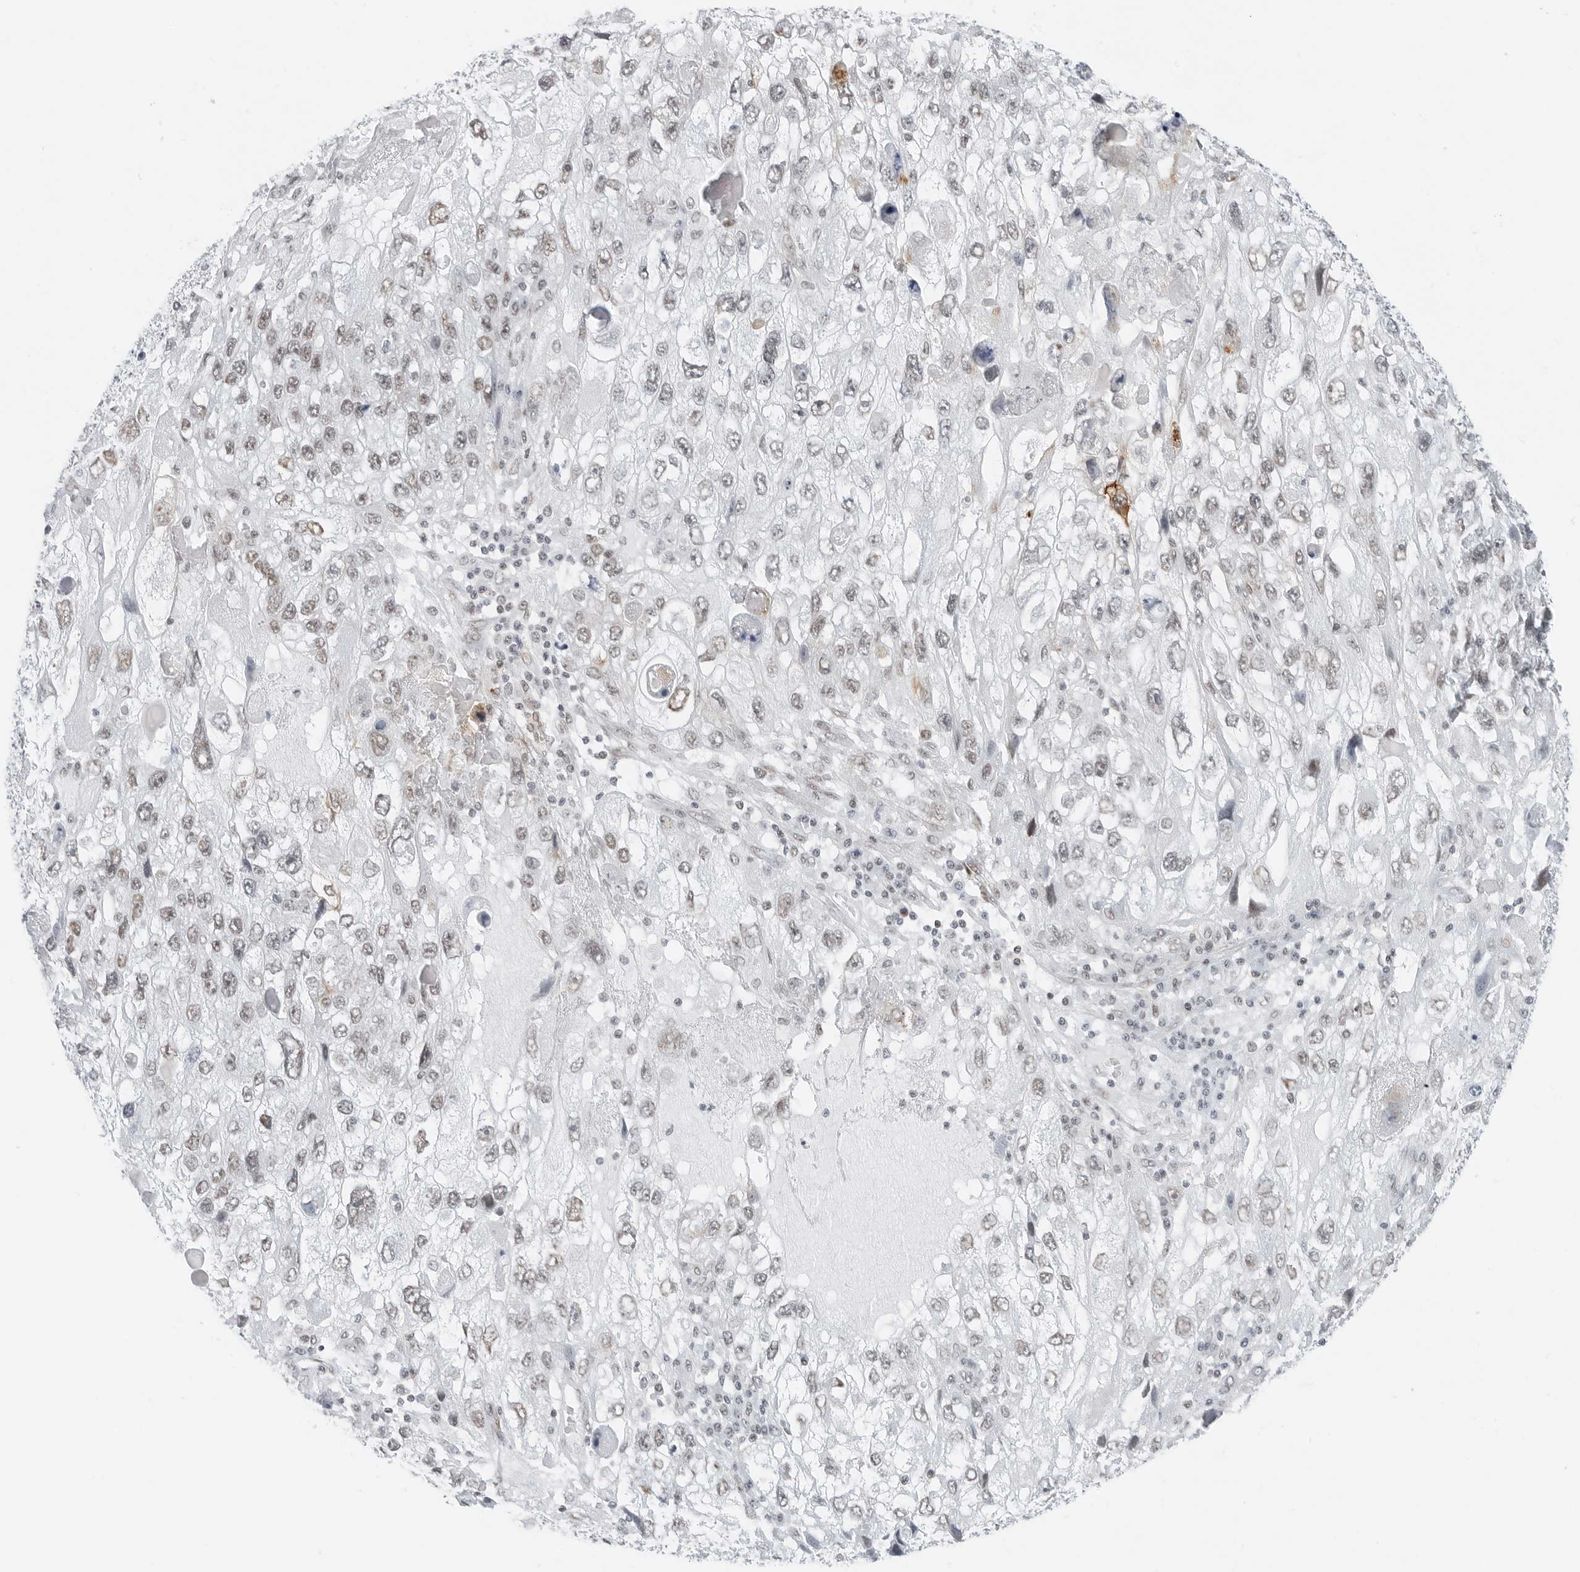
{"staining": {"intensity": "weak", "quantity": "<25%", "location": "nuclear"}, "tissue": "endometrial cancer", "cell_type": "Tumor cells", "image_type": "cancer", "snomed": [{"axis": "morphology", "description": "Adenocarcinoma, NOS"}, {"axis": "topography", "description": "Endometrium"}], "caption": "Tumor cells are negative for brown protein staining in endometrial adenocarcinoma.", "gene": "CRTC2", "patient": {"sex": "female", "age": 49}}